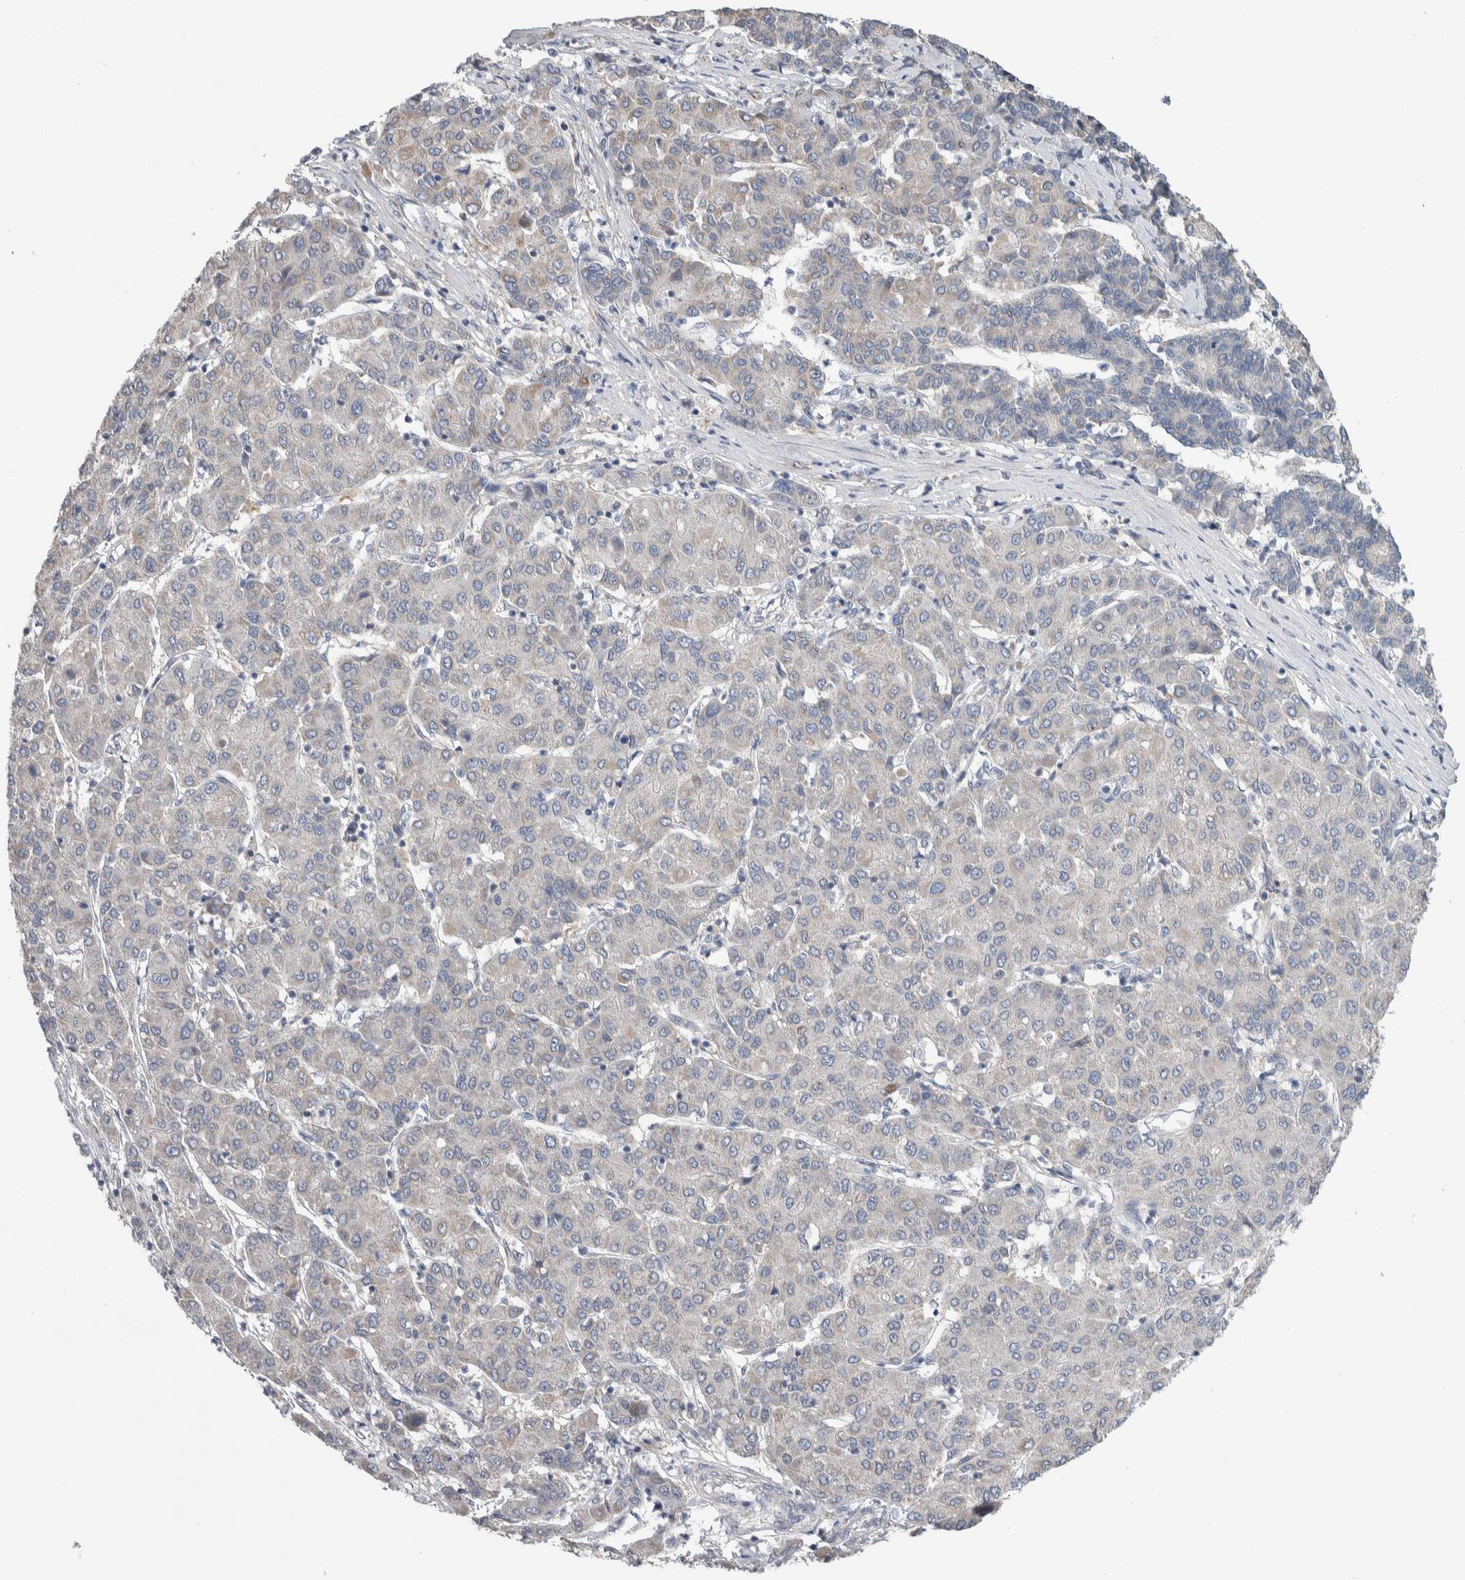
{"staining": {"intensity": "negative", "quantity": "none", "location": "none"}, "tissue": "liver cancer", "cell_type": "Tumor cells", "image_type": "cancer", "snomed": [{"axis": "morphology", "description": "Carcinoma, Hepatocellular, NOS"}, {"axis": "topography", "description": "Liver"}], "caption": "There is no significant positivity in tumor cells of liver cancer.", "gene": "TAX1BP1", "patient": {"sex": "male", "age": 65}}